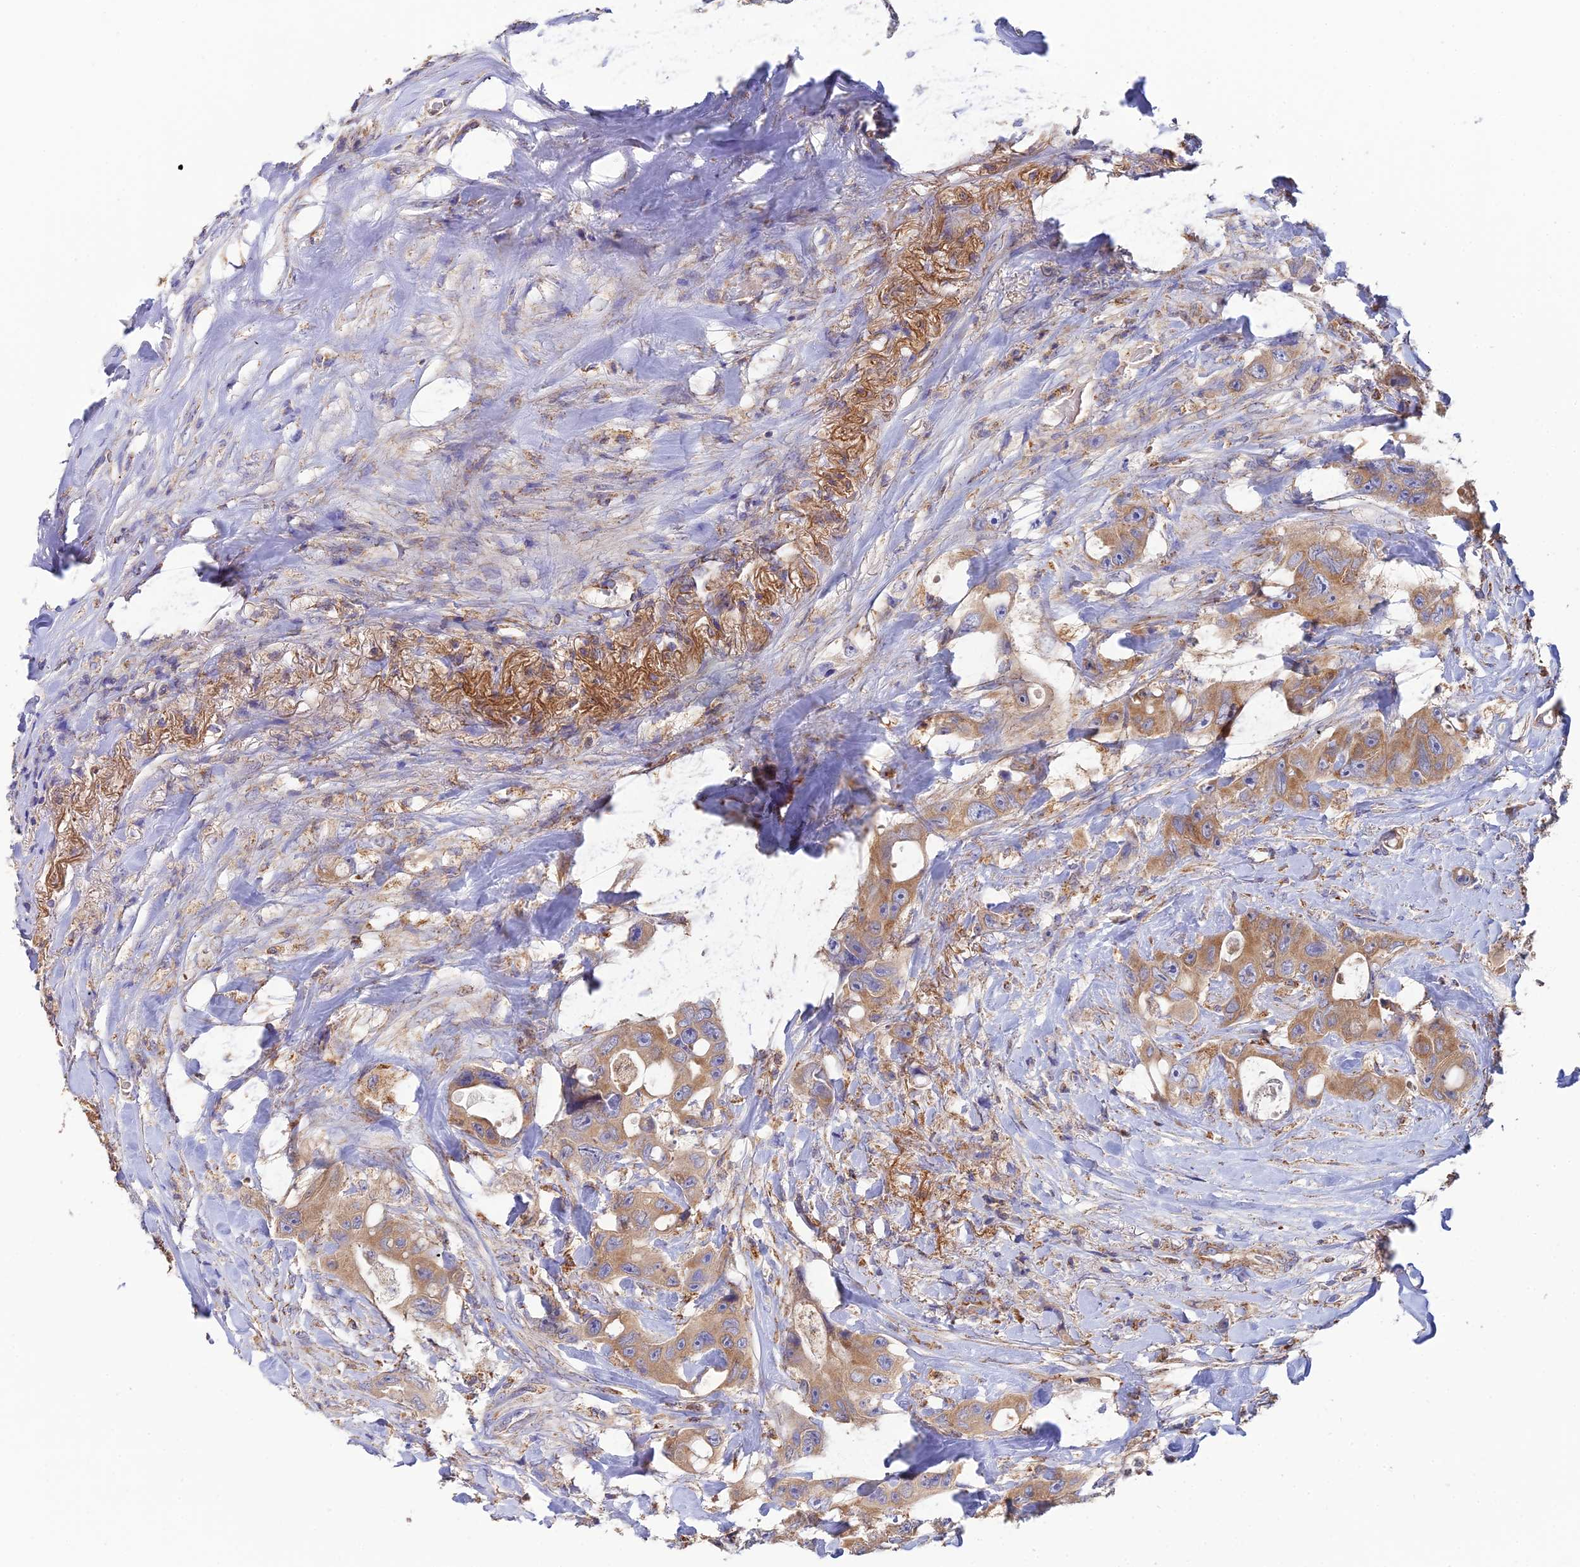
{"staining": {"intensity": "moderate", "quantity": ">75%", "location": "cytoplasmic/membranous"}, "tissue": "colorectal cancer", "cell_type": "Tumor cells", "image_type": "cancer", "snomed": [{"axis": "morphology", "description": "Adenocarcinoma, NOS"}, {"axis": "topography", "description": "Colon"}], "caption": "IHC photomicrograph of colorectal cancer stained for a protein (brown), which exhibits medium levels of moderate cytoplasmic/membranous staining in about >75% of tumor cells.", "gene": "NIPSNAP3A", "patient": {"sex": "female", "age": 46}}